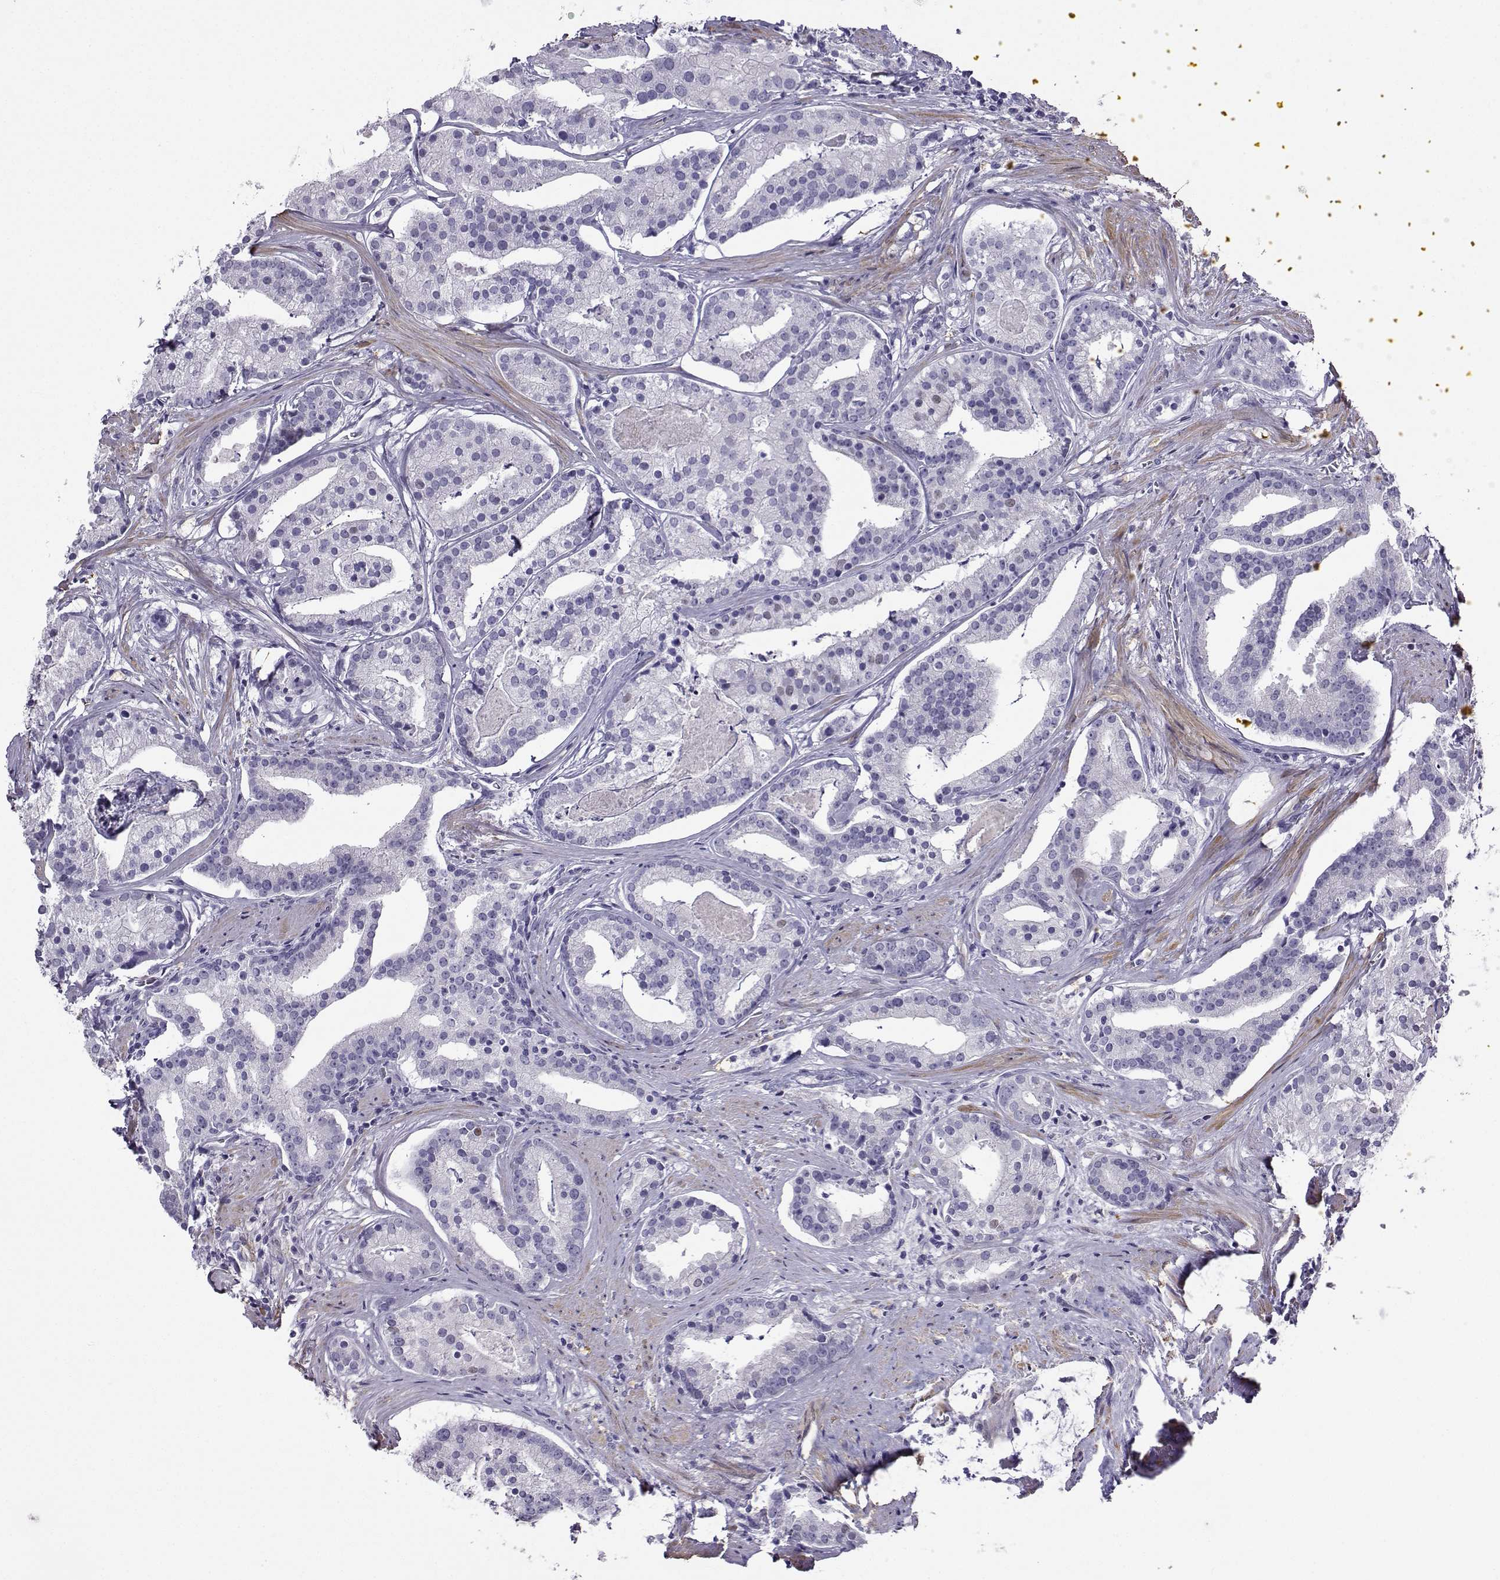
{"staining": {"intensity": "negative", "quantity": "none", "location": "none"}, "tissue": "prostate cancer", "cell_type": "Tumor cells", "image_type": "cancer", "snomed": [{"axis": "morphology", "description": "Adenocarcinoma, NOS"}, {"axis": "topography", "description": "Prostate and seminal vesicle, NOS"}, {"axis": "topography", "description": "Prostate"}], "caption": "Tumor cells are negative for brown protein staining in prostate cancer.", "gene": "KIF17", "patient": {"sex": "male", "age": 44}}